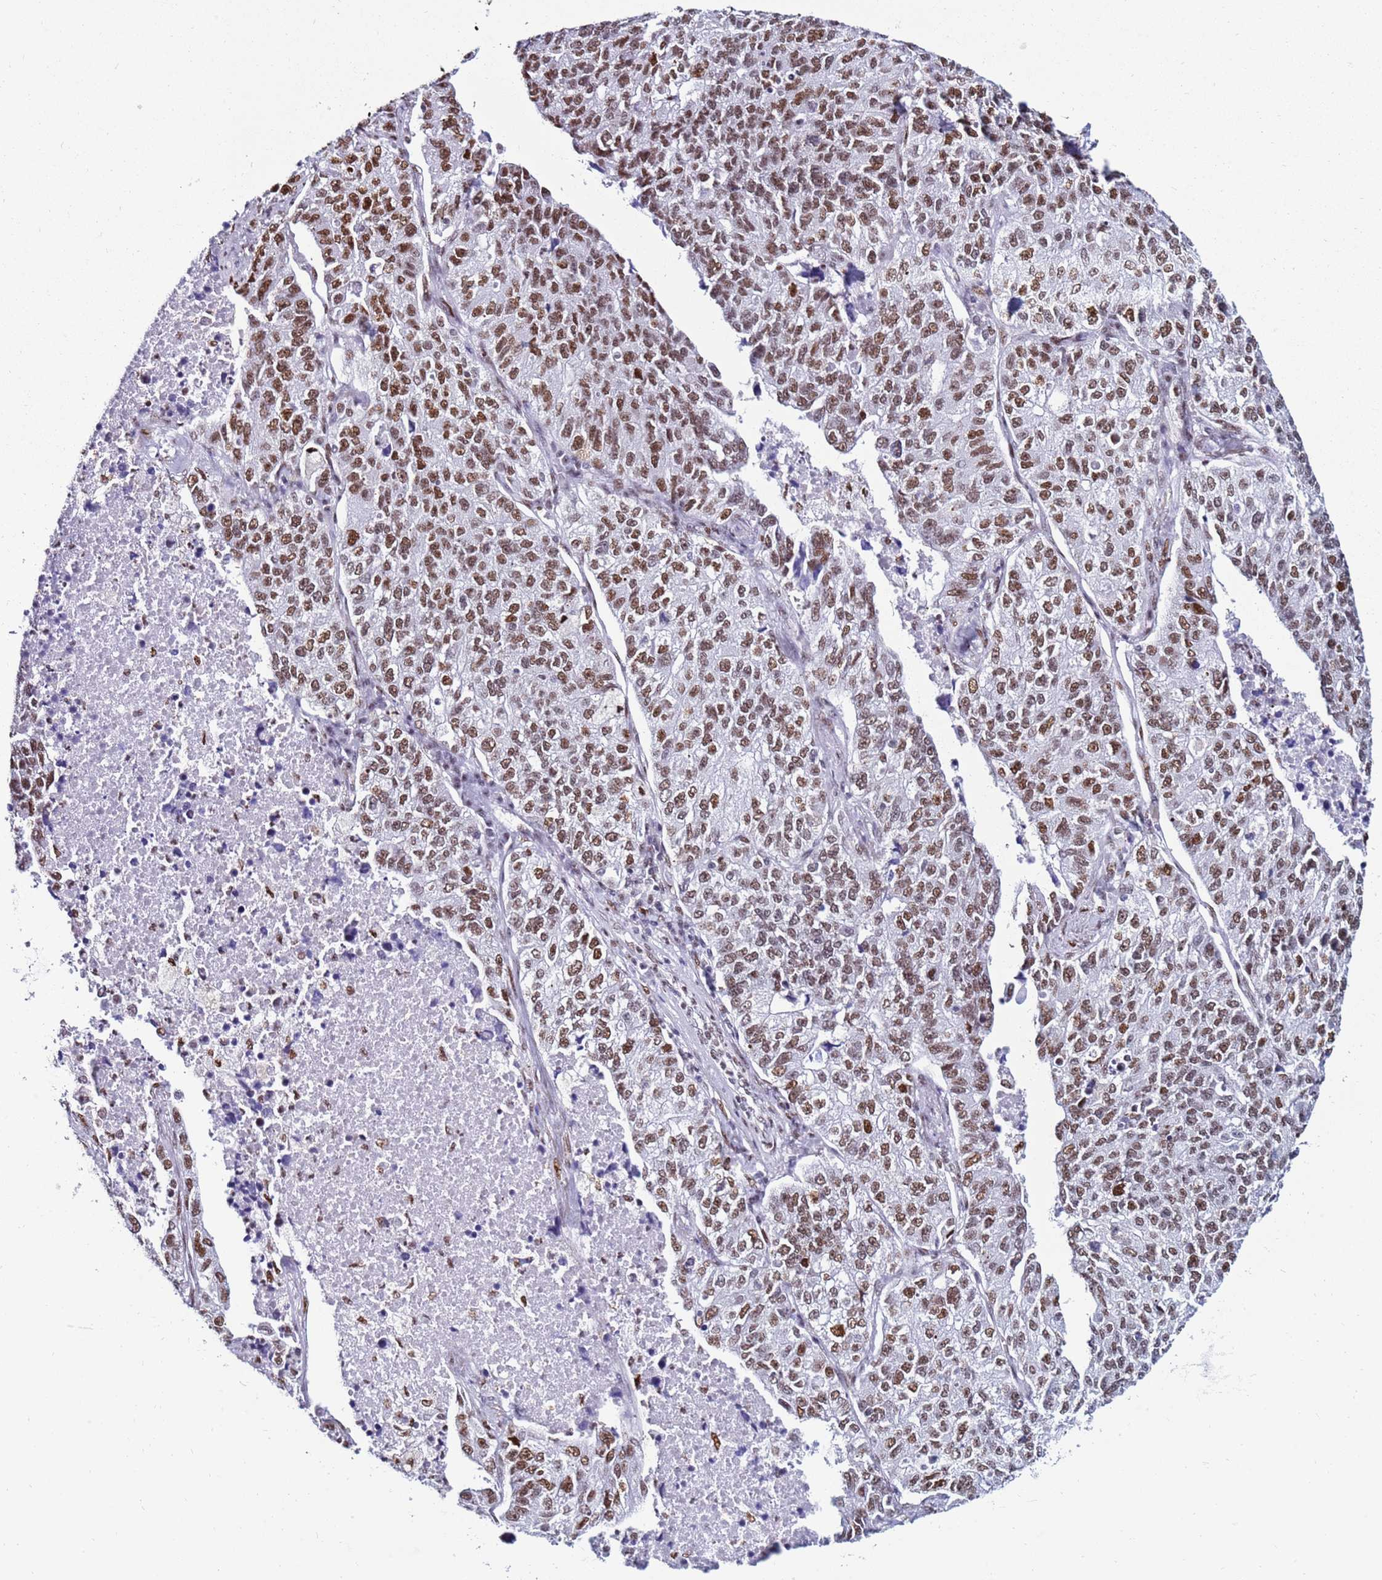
{"staining": {"intensity": "moderate", "quantity": ">75%", "location": "nuclear"}, "tissue": "lung cancer", "cell_type": "Tumor cells", "image_type": "cancer", "snomed": [{"axis": "morphology", "description": "Adenocarcinoma, NOS"}, {"axis": "topography", "description": "Lung"}], "caption": "The immunohistochemical stain labels moderate nuclear expression in tumor cells of lung adenocarcinoma tissue.", "gene": "KPNA4", "patient": {"sex": "male", "age": 49}}